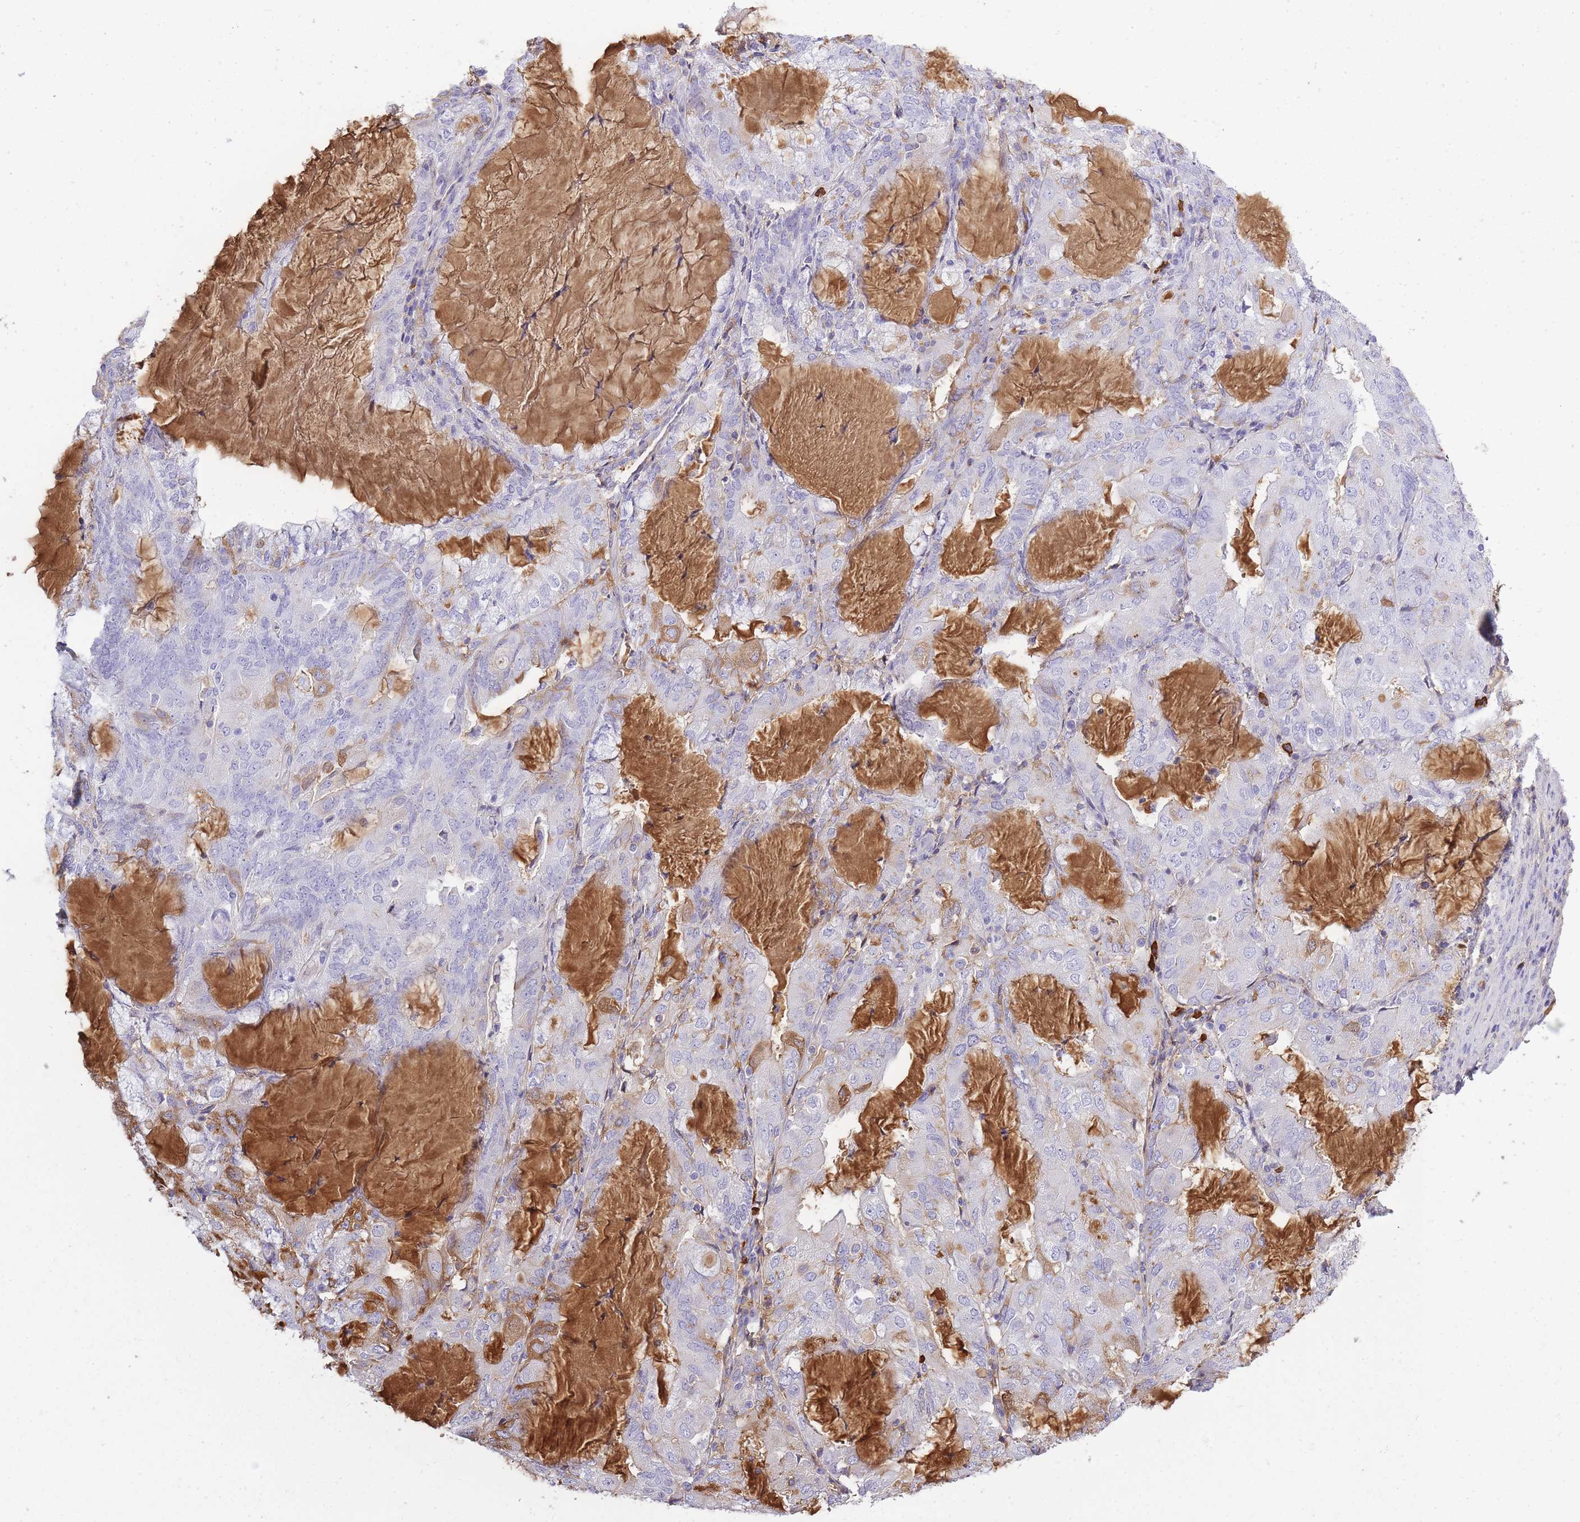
{"staining": {"intensity": "moderate", "quantity": "<25%", "location": "cytoplasmic/membranous"}, "tissue": "endometrial cancer", "cell_type": "Tumor cells", "image_type": "cancer", "snomed": [{"axis": "morphology", "description": "Adenocarcinoma, NOS"}, {"axis": "topography", "description": "Endometrium"}], "caption": "This photomicrograph exhibits IHC staining of endometrial adenocarcinoma, with low moderate cytoplasmic/membranous positivity in about <25% of tumor cells.", "gene": "IGKV1D-42", "patient": {"sex": "female", "age": 81}}